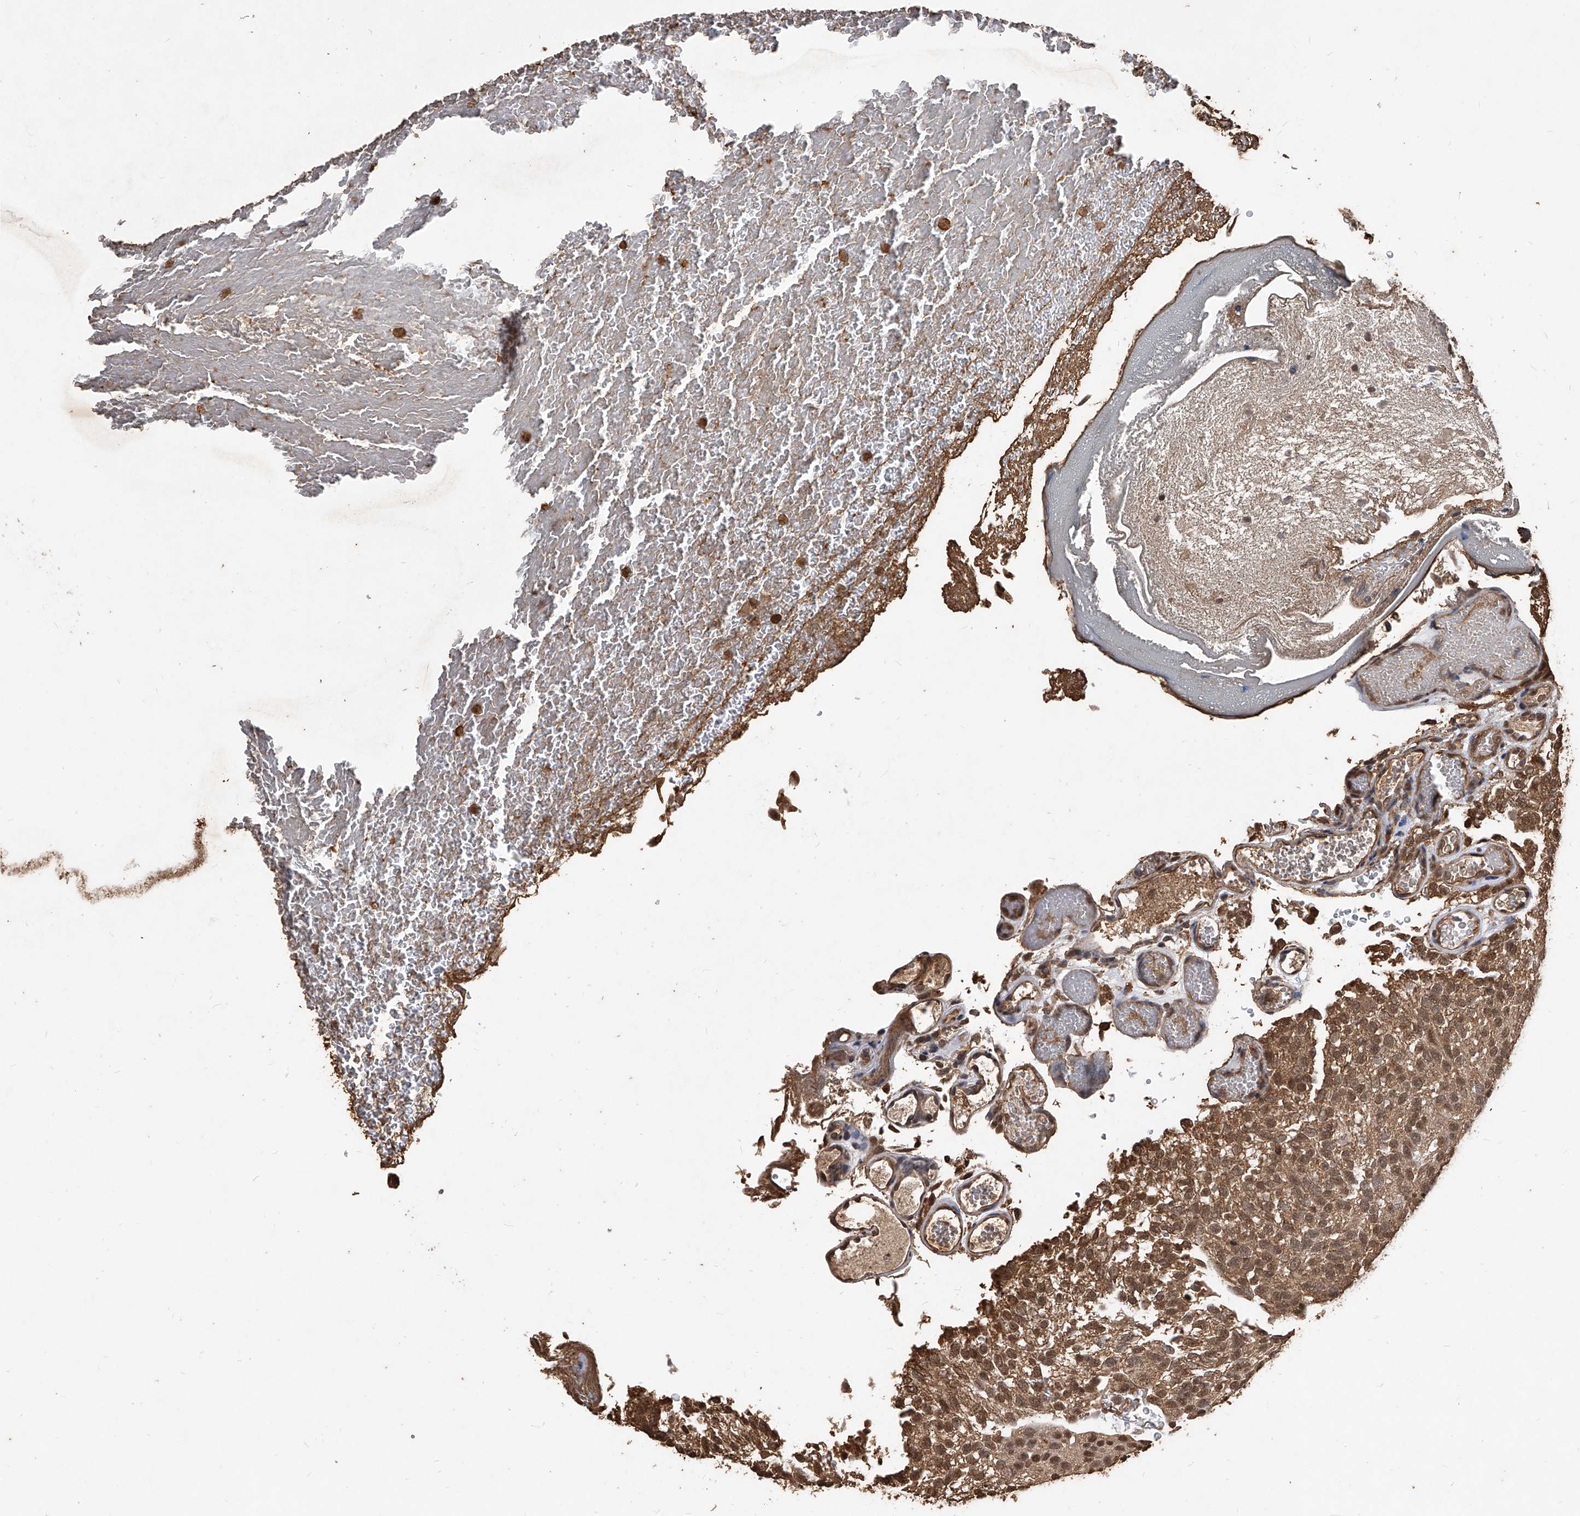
{"staining": {"intensity": "strong", "quantity": ">75%", "location": "cytoplasmic/membranous,nuclear"}, "tissue": "urothelial cancer", "cell_type": "Tumor cells", "image_type": "cancer", "snomed": [{"axis": "morphology", "description": "Urothelial carcinoma, Low grade"}, {"axis": "topography", "description": "Urinary bladder"}], "caption": "An image showing strong cytoplasmic/membranous and nuclear expression in about >75% of tumor cells in urothelial cancer, as visualized by brown immunohistochemical staining.", "gene": "FBXL4", "patient": {"sex": "male", "age": 78}}